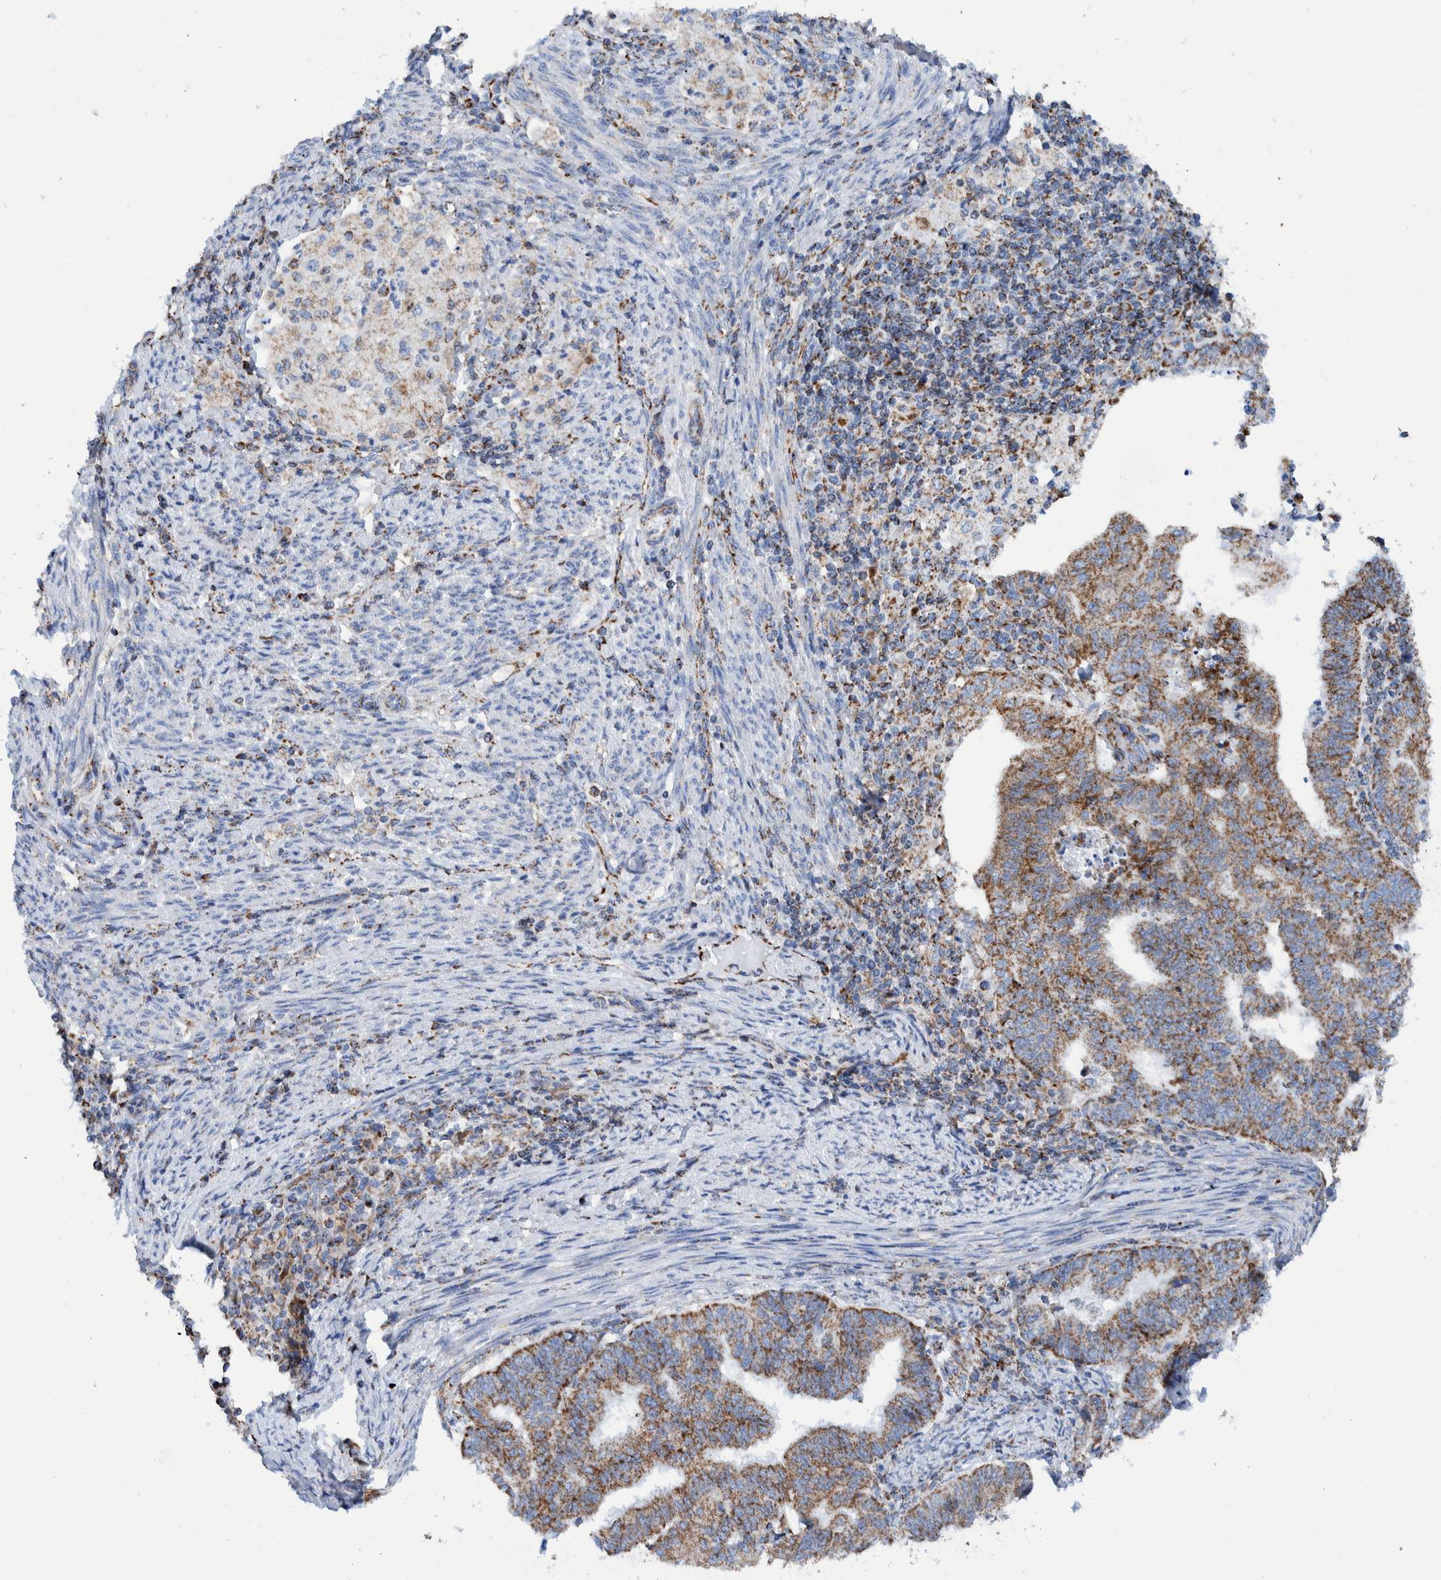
{"staining": {"intensity": "moderate", "quantity": ">75%", "location": "cytoplasmic/membranous"}, "tissue": "endometrial cancer", "cell_type": "Tumor cells", "image_type": "cancer", "snomed": [{"axis": "morphology", "description": "Polyp, NOS"}, {"axis": "morphology", "description": "Adenocarcinoma, NOS"}, {"axis": "morphology", "description": "Adenoma, NOS"}, {"axis": "topography", "description": "Endometrium"}], "caption": "This is a micrograph of IHC staining of endometrial cancer (adenoma), which shows moderate positivity in the cytoplasmic/membranous of tumor cells.", "gene": "DECR1", "patient": {"sex": "female", "age": 79}}